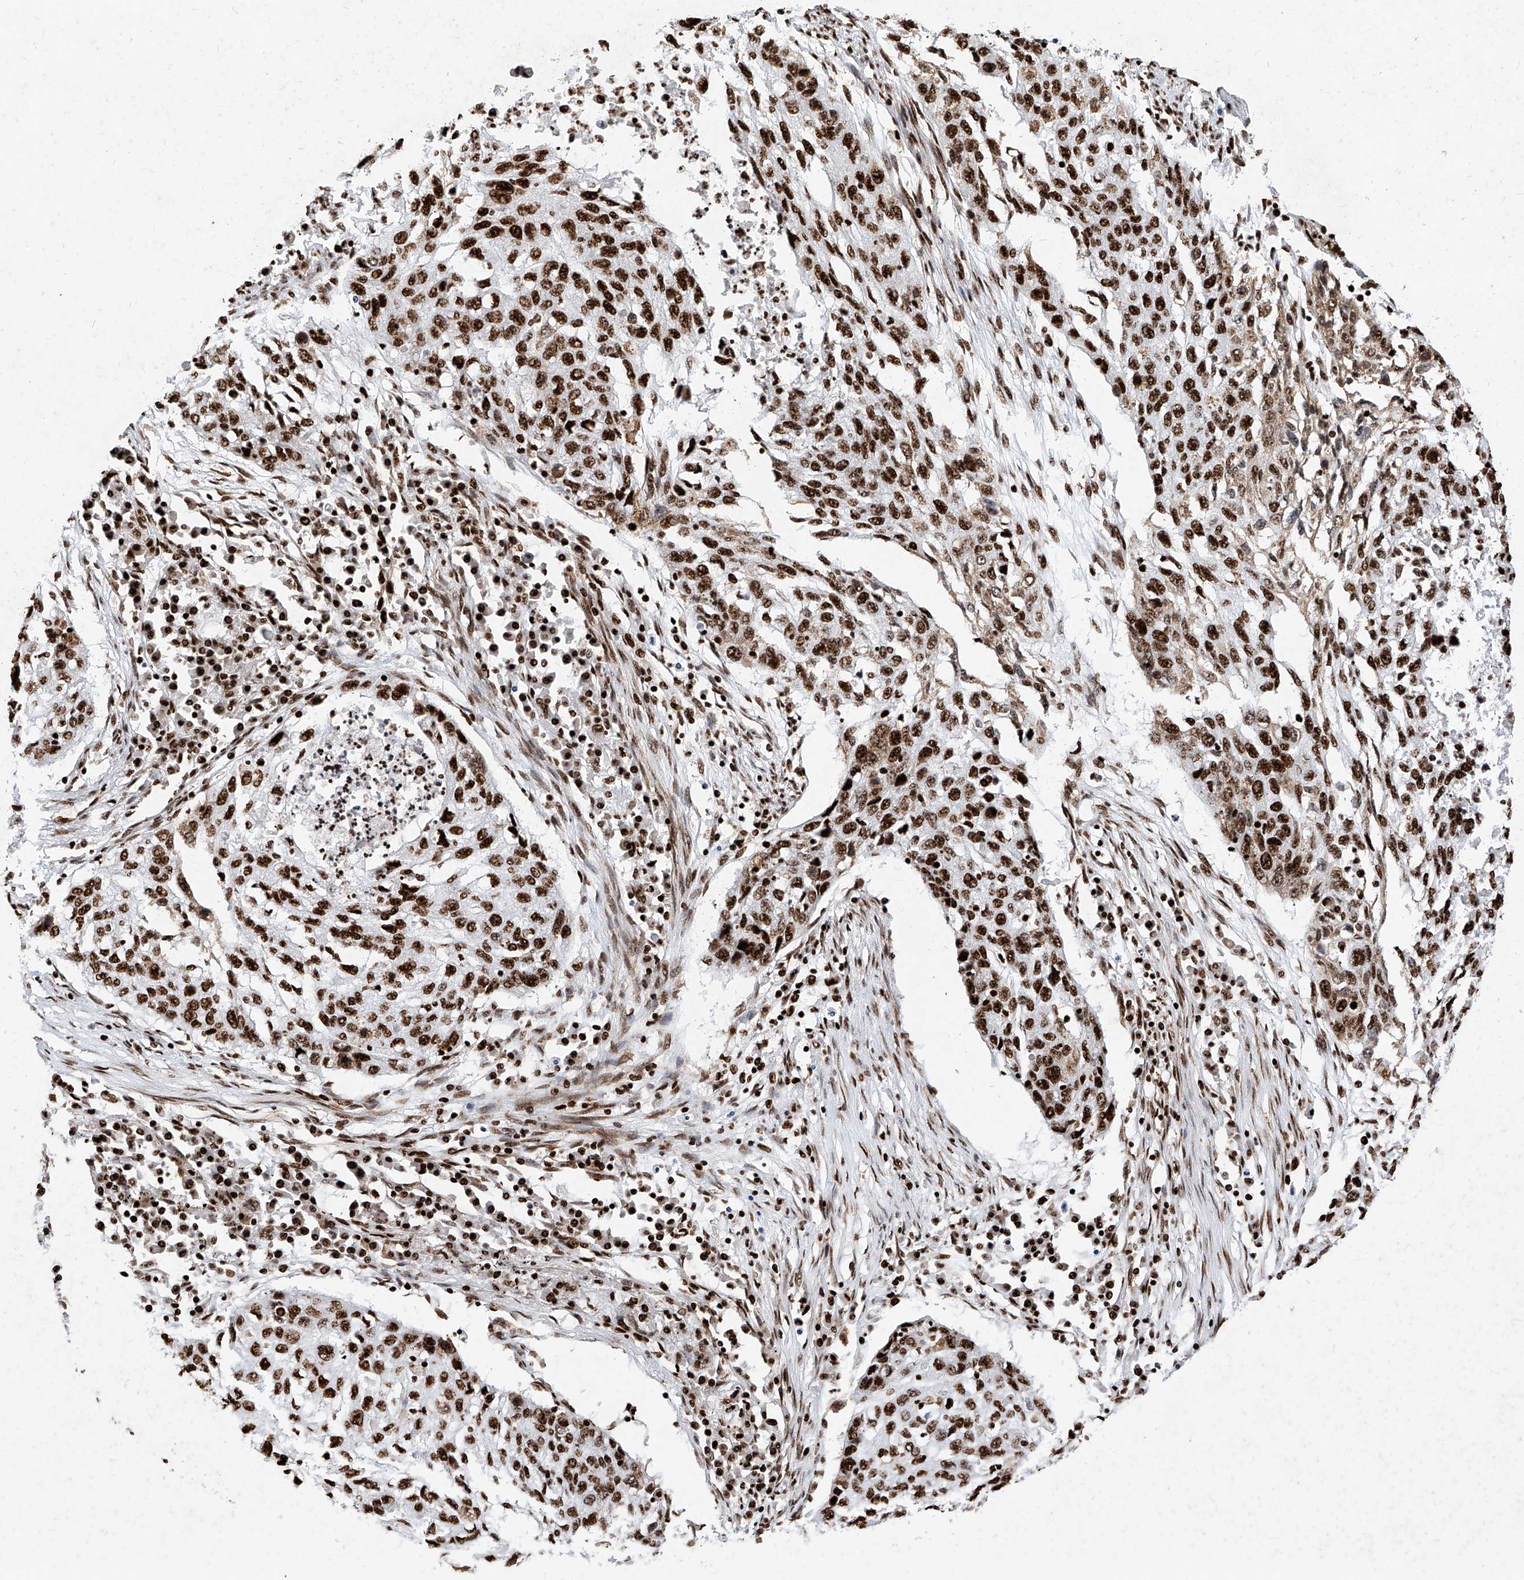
{"staining": {"intensity": "strong", "quantity": ">75%", "location": "nuclear"}, "tissue": "lung cancer", "cell_type": "Tumor cells", "image_type": "cancer", "snomed": [{"axis": "morphology", "description": "Squamous cell carcinoma, NOS"}, {"axis": "topography", "description": "Lung"}], "caption": "IHC photomicrograph of neoplastic tissue: lung cancer (squamous cell carcinoma) stained using IHC shows high levels of strong protein expression localized specifically in the nuclear of tumor cells, appearing as a nuclear brown color.", "gene": "SRSF6", "patient": {"sex": "female", "age": 63}}